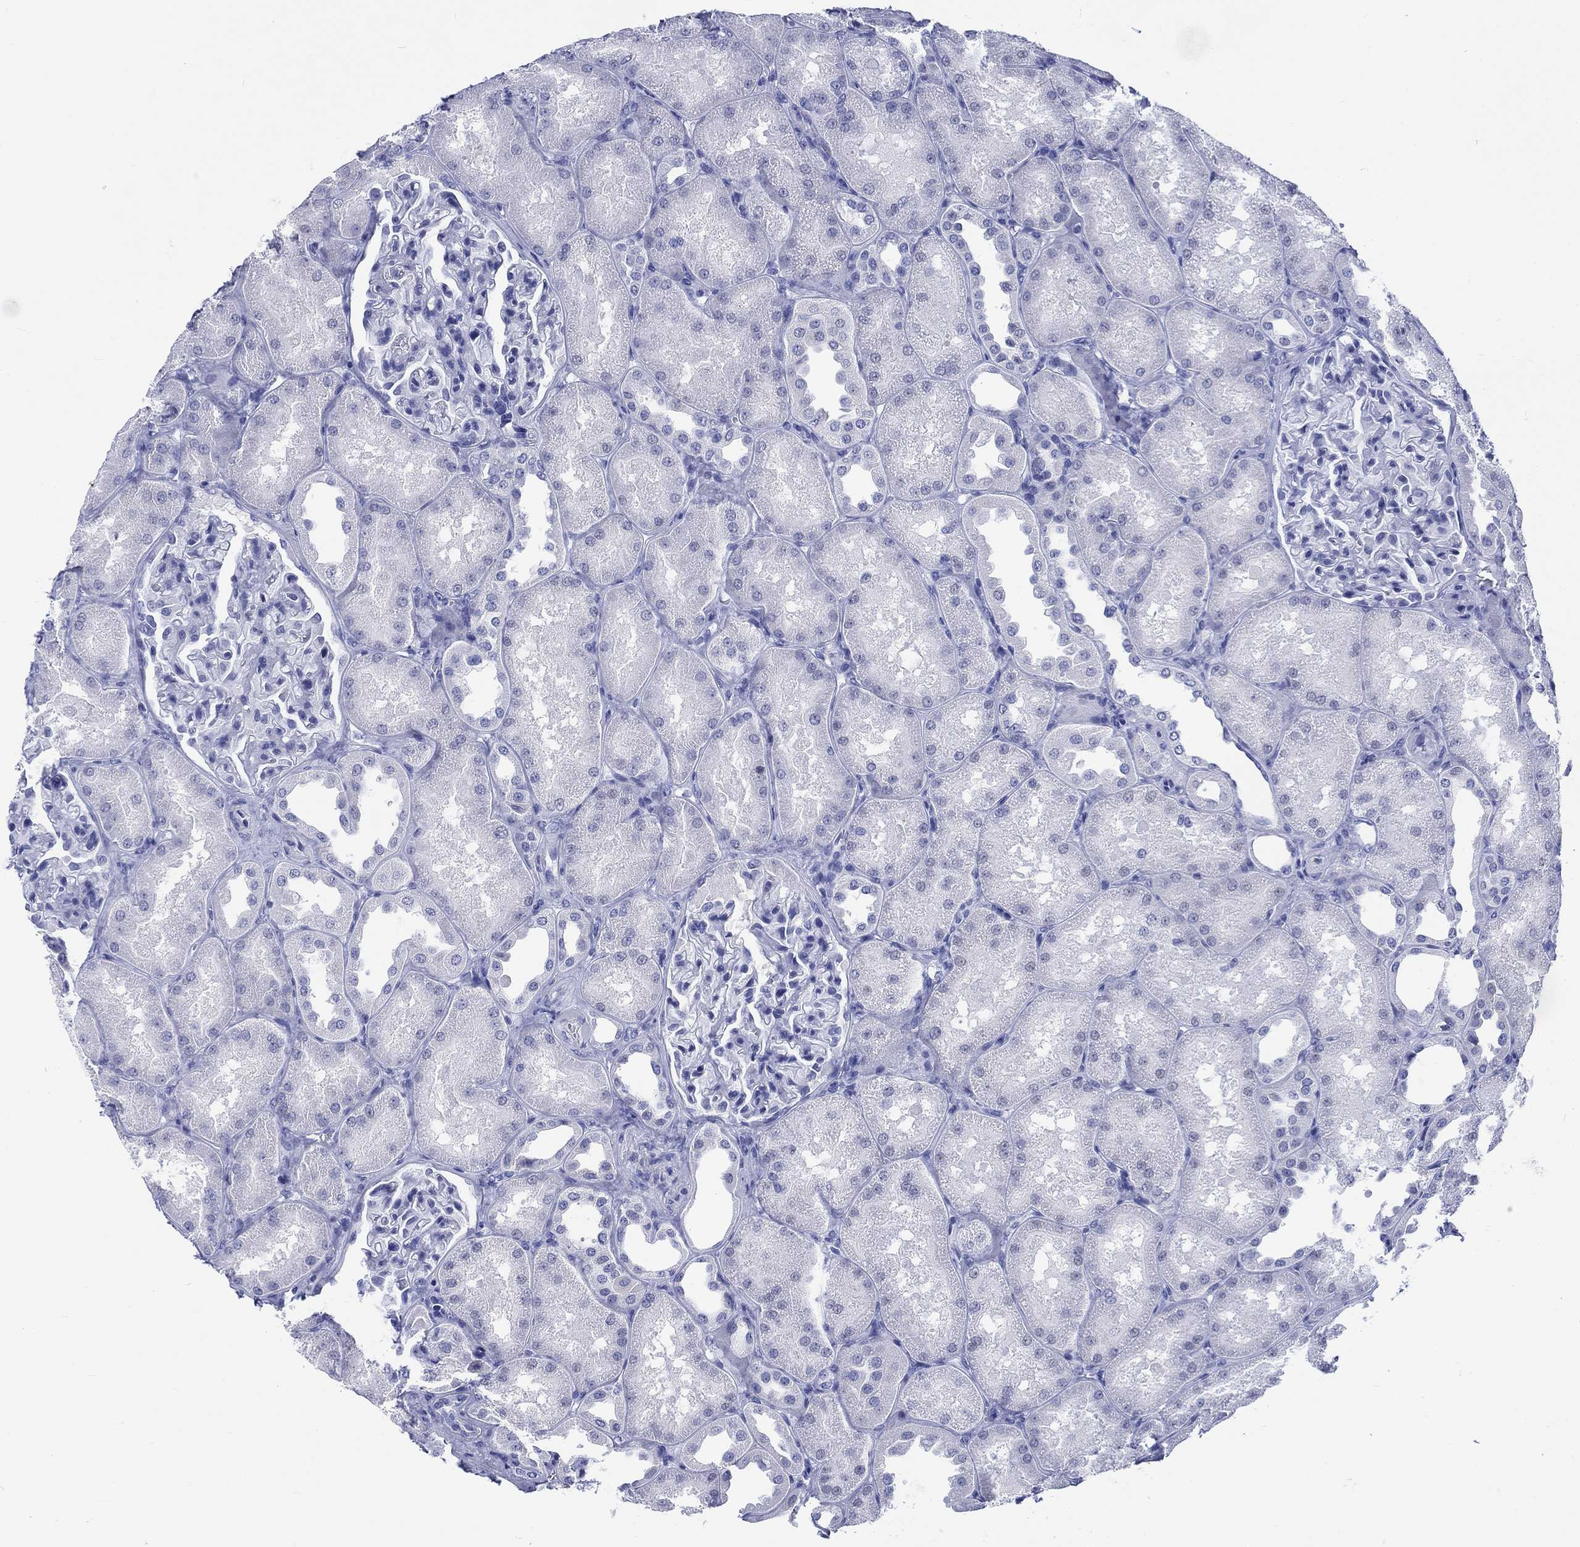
{"staining": {"intensity": "negative", "quantity": "none", "location": "none"}, "tissue": "kidney", "cell_type": "Cells in glomeruli", "image_type": "normal", "snomed": [{"axis": "morphology", "description": "Normal tissue, NOS"}, {"axis": "topography", "description": "Kidney"}], "caption": "Protein analysis of unremarkable kidney exhibits no significant expression in cells in glomeruli. (DAB immunohistochemistry, high magnification).", "gene": "KRT76", "patient": {"sex": "male", "age": 61}}